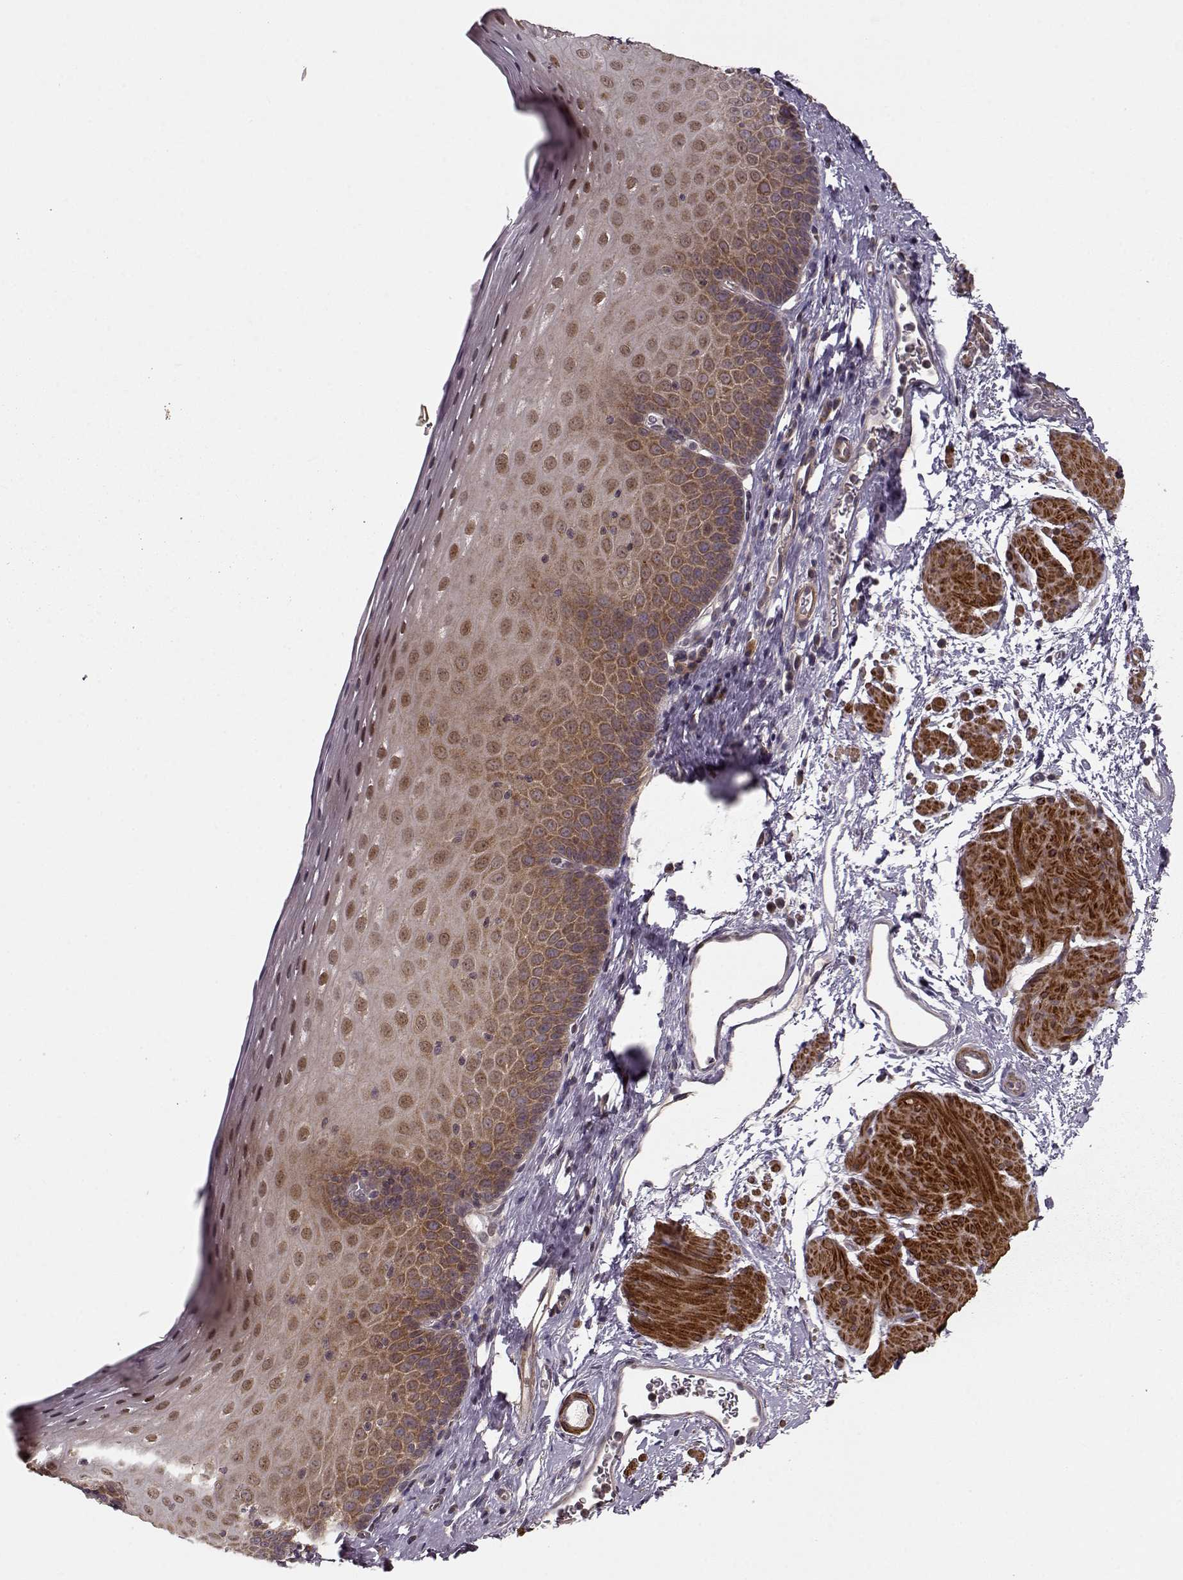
{"staining": {"intensity": "moderate", "quantity": "25%-75%", "location": "cytoplasmic/membranous,nuclear"}, "tissue": "esophagus", "cell_type": "Squamous epithelial cells", "image_type": "normal", "snomed": [{"axis": "morphology", "description": "Normal tissue, NOS"}, {"axis": "topography", "description": "Esophagus"}], "caption": "Esophagus was stained to show a protein in brown. There is medium levels of moderate cytoplasmic/membranous,nuclear expression in approximately 25%-75% of squamous epithelial cells.", "gene": "SLAIN2", "patient": {"sex": "female", "age": 64}}